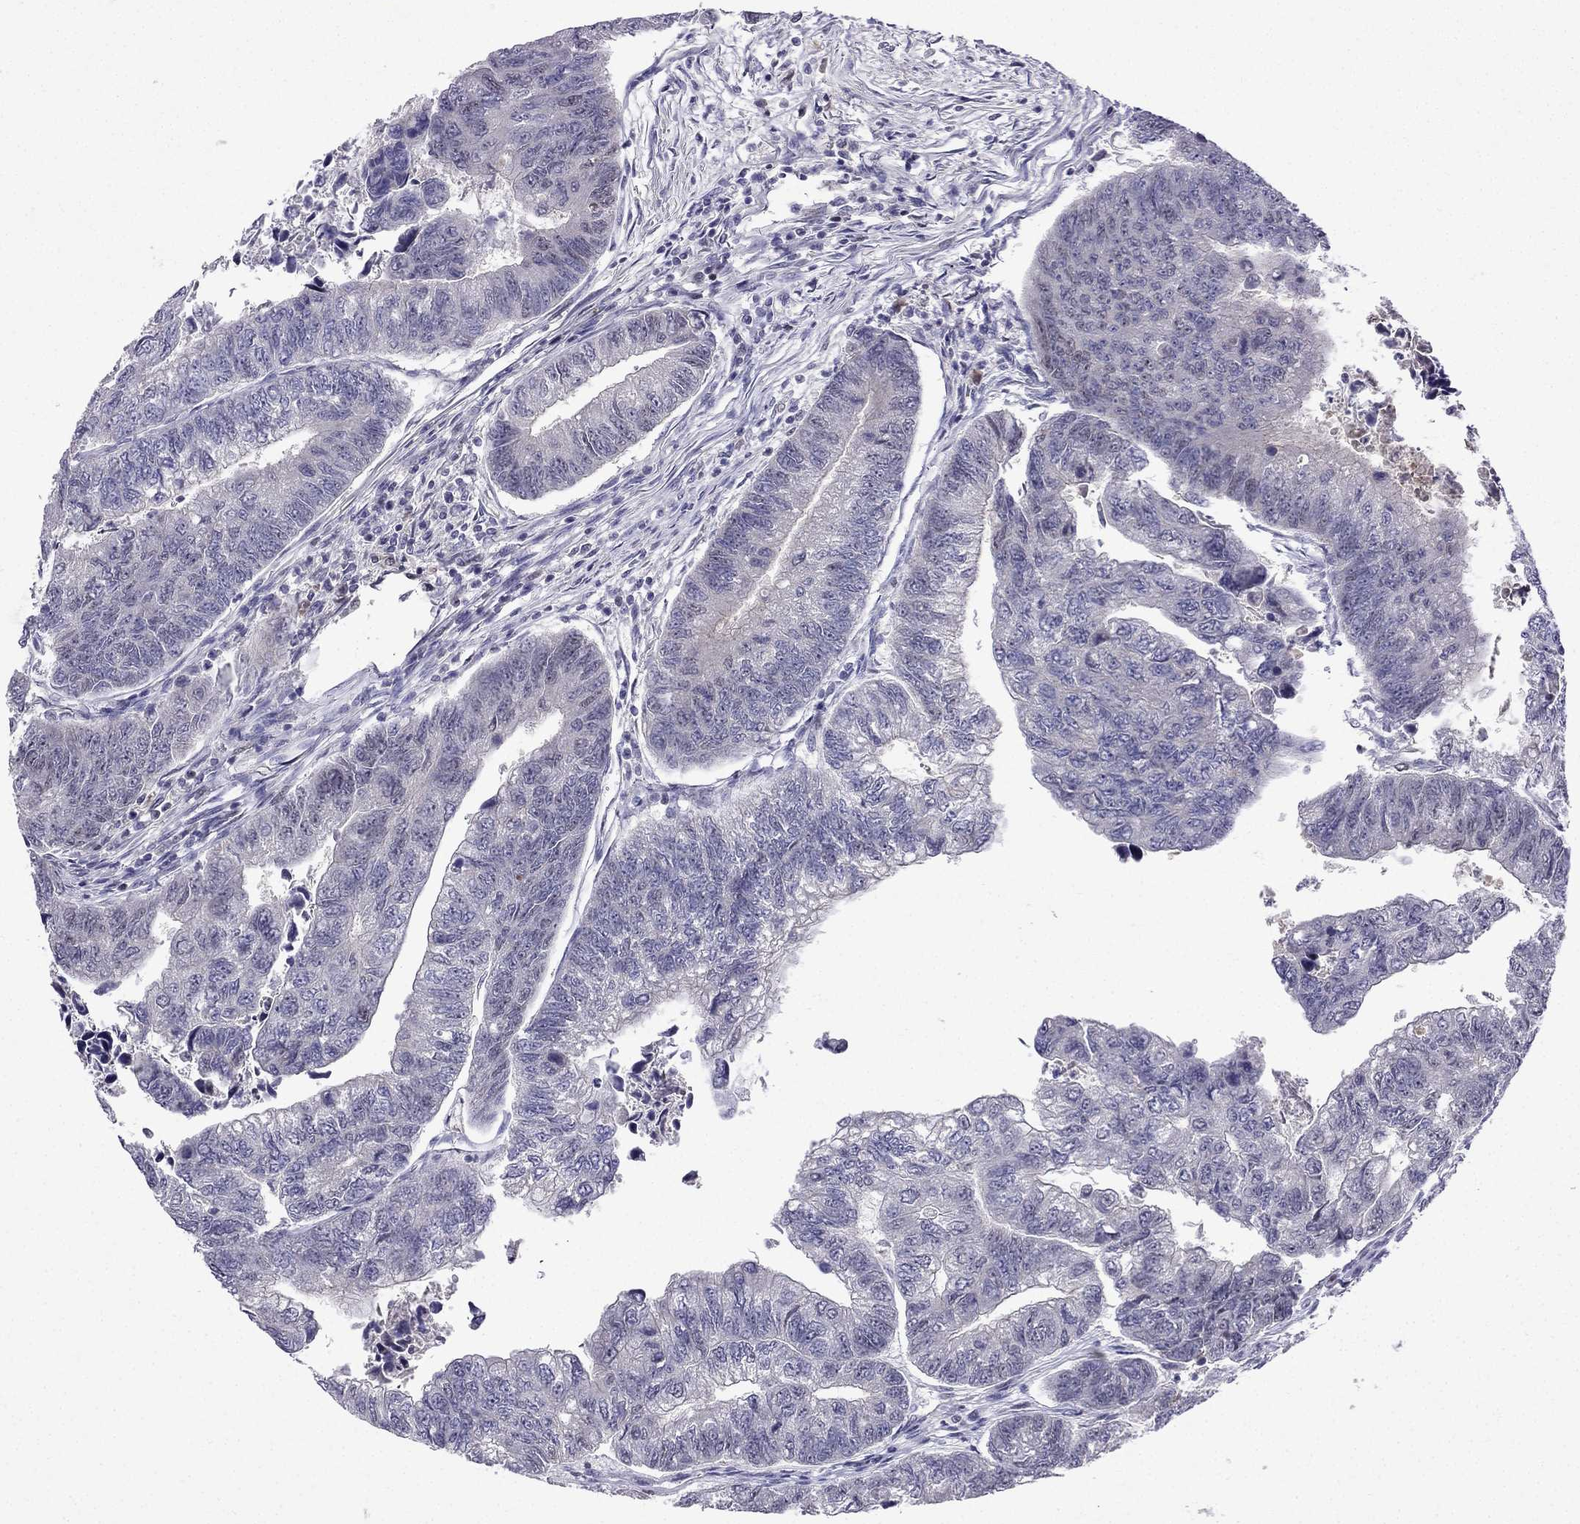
{"staining": {"intensity": "negative", "quantity": "none", "location": "none"}, "tissue": "colorectal cancer", "cell_type": "Tumor cells", "image_type": "cancer", "snomed": [{"axis": "morphology", "description": "Adenocarcinoma, NOS"}, {"axis": "topography", "description": "Colon"}], "caption": "High magnification brightfield microscopy of colorectal cancer (adenocarcinoma) stained with DAB (brown) and counterstained with hematoxylin (blue): tumor cells show no significant positivity.", "gene": "UHRF1", "patient": {"sex": "female", "age": 65}}